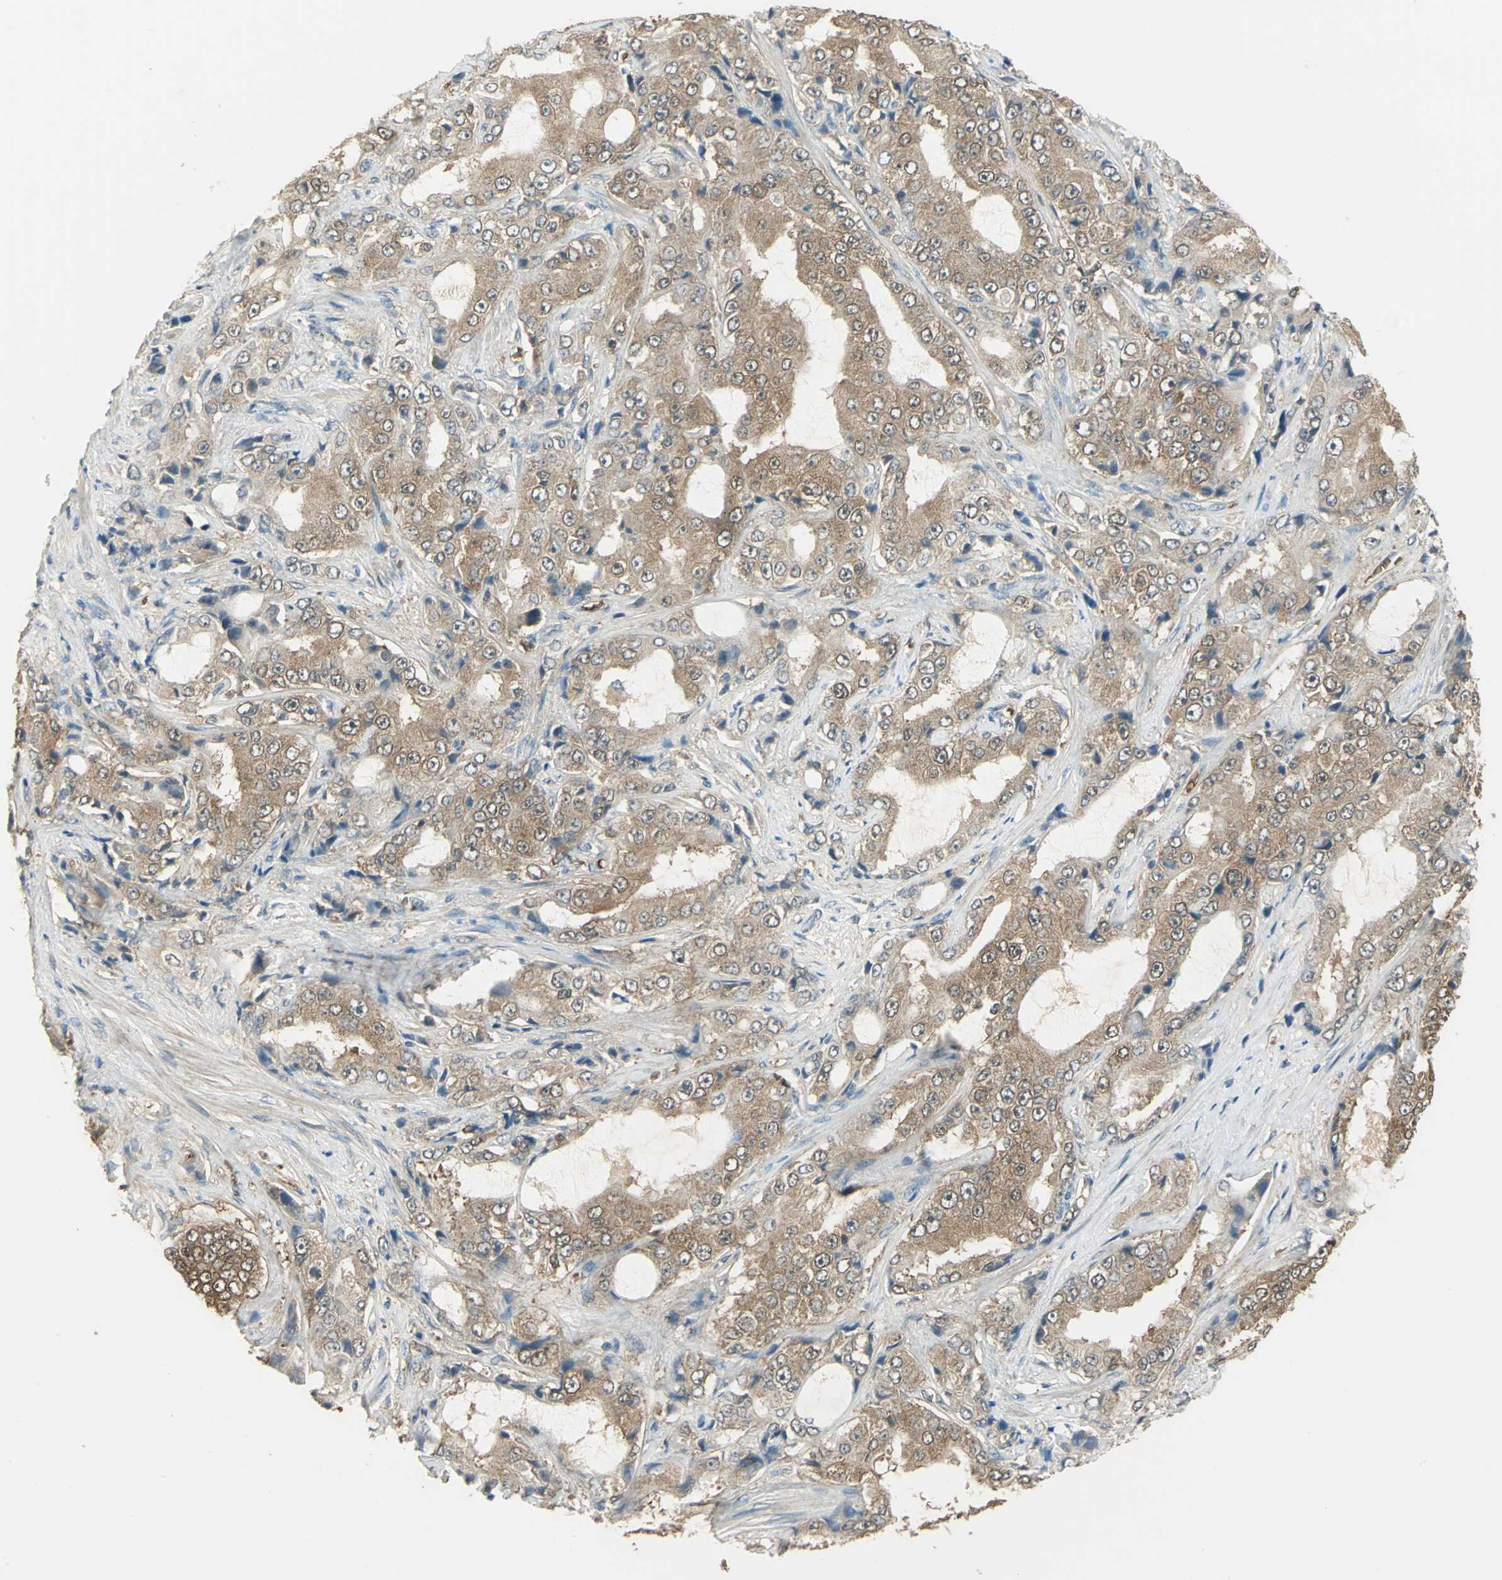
{"staining": {"intensity": "moderate", "quantity": ">75%", "location": "cytoplasmic/membranous"}, "tissue": "prostate cancer", "cell_type": "Tumor cells", "image_type": "cancer", "snomed": [{"axis": "morphology", "description": "Adenocarcinoma, High grade"}, {"axis": "topography", "description": "Prostate"}], "caption": "Approximately >75% of tumor cells in prostate adenocarcinoma (high-grade) demonstrate moderate cytoplasmic/membranous protein staining as visualized by brown immunohistochemical staining.", "gene": "DDAH1", "patient": {"sex": "male", "age": 73}}